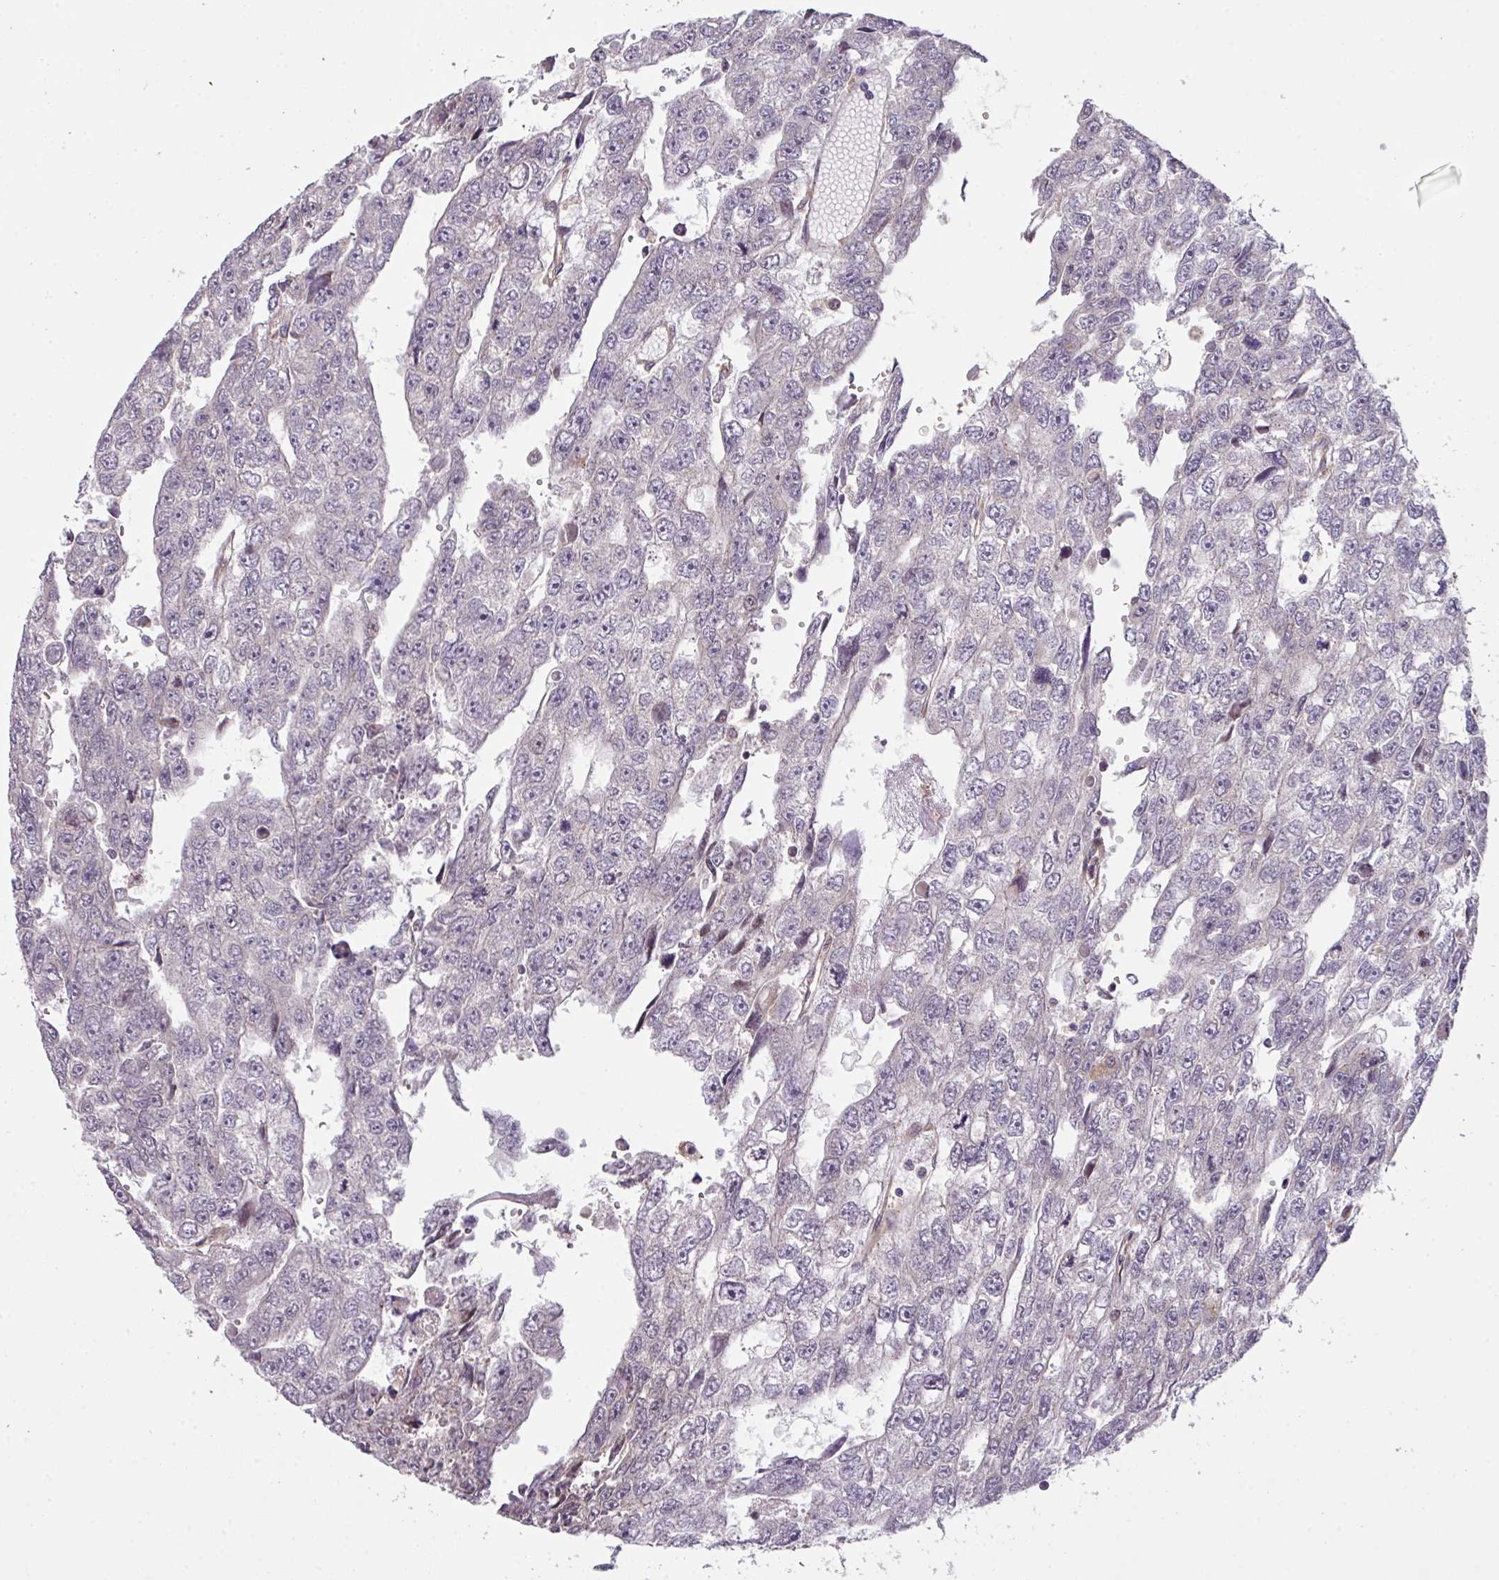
{"staining": {"intensity": "negative", "quantity": "none", "location": "none"}, "tissue": "testis cancer", "cell_type": "Tumor cells", "image_type": "cancer", "snomed": [{"axis": "morphology", "description": "Carcinoma, Embryonal, NOS"}, {"axis": "topography", "description": "Testis"}], "caption": "Tumor cells show no significant protein positivity in embryonal carcinoma (testis).", "gene": "CYFIP2", "patient": {"sex": "male", "age": 20}}